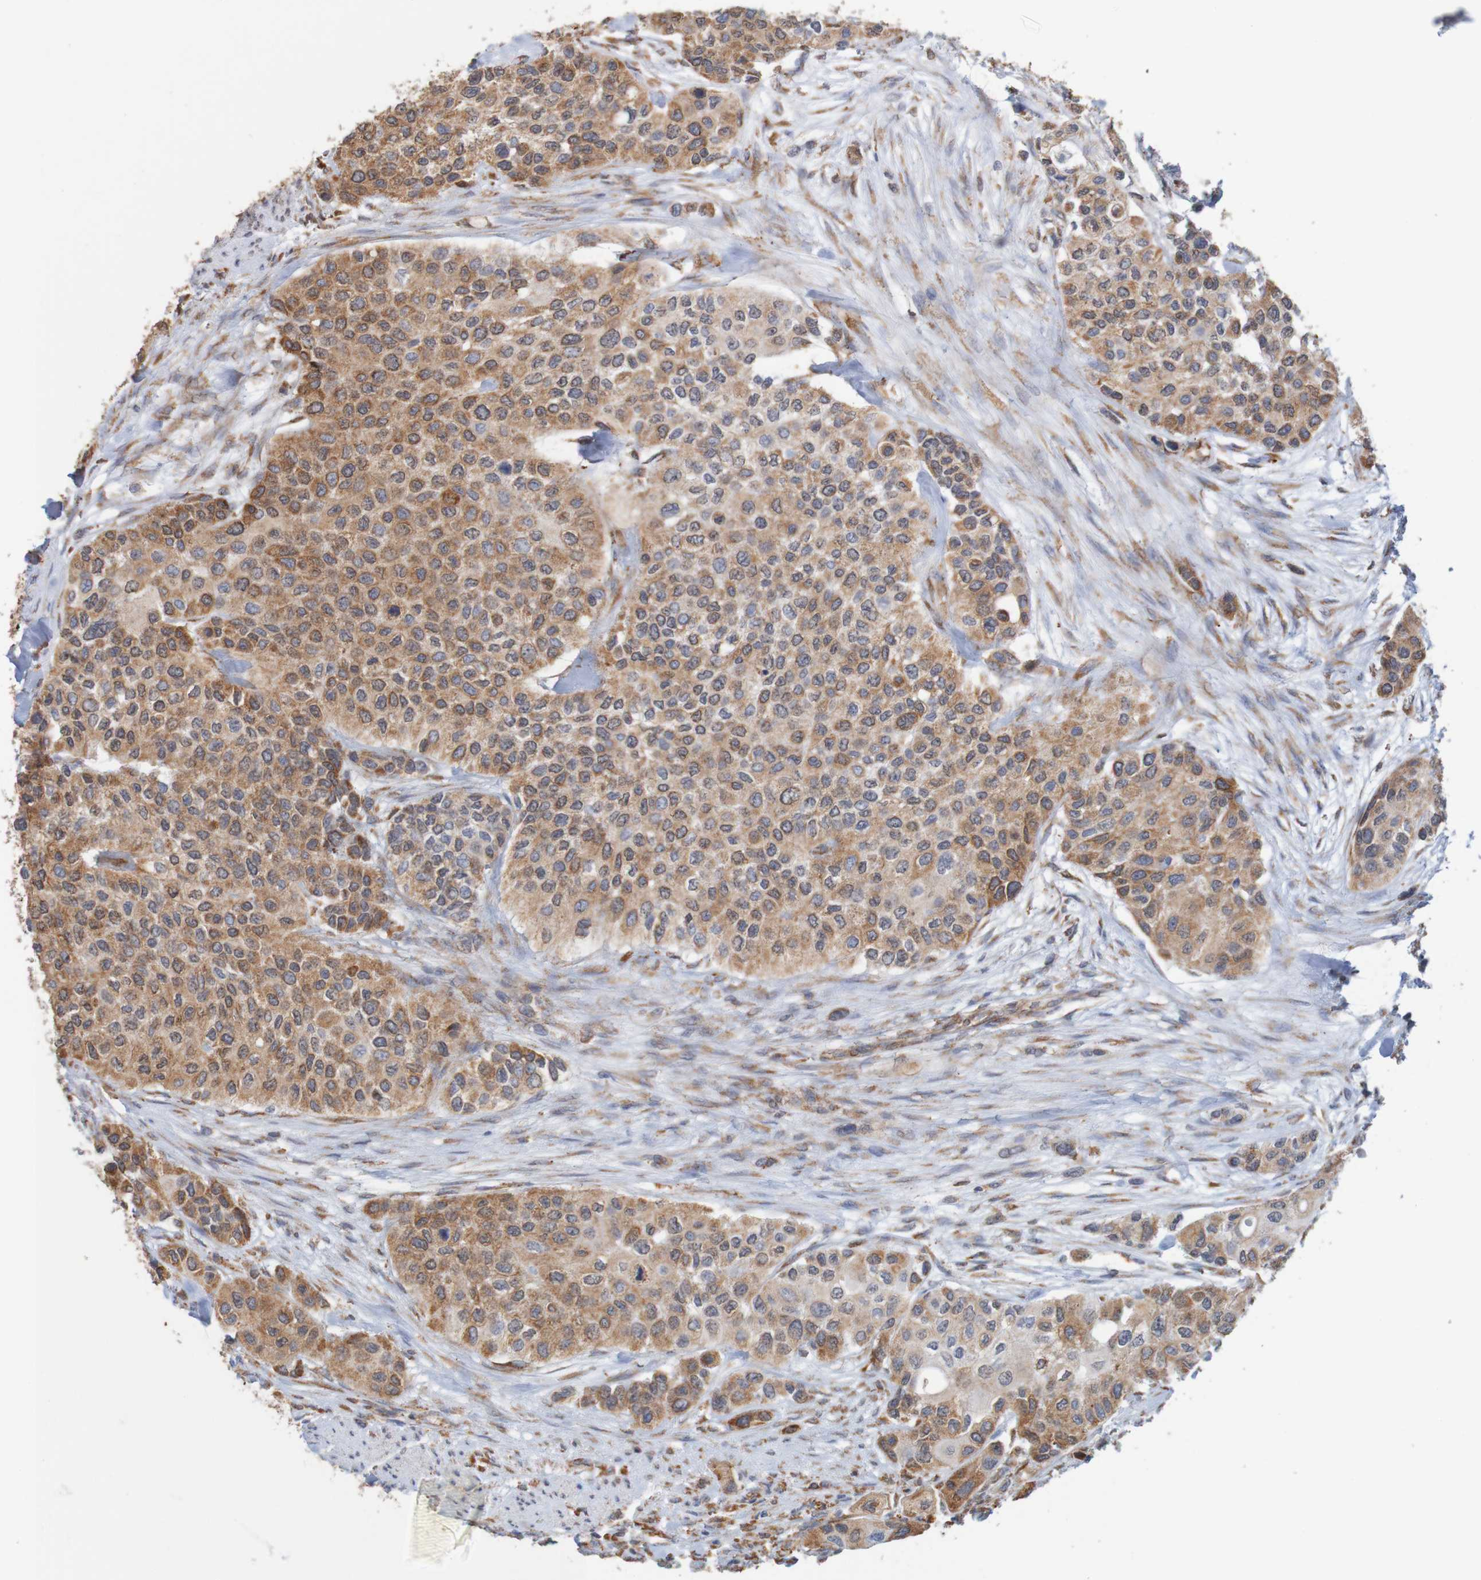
{"staining": {"intensity": "moderate", "quantity": ">75%", "location": "cytoplasmic/membranous"}, "tissue": "urothelial cancer", "cell_type": "Tumor cells", "image_type": "cancer", "snomed": [{"axis": "morphology", "description": "Urothelial carcinoma, High grade"}, {"axis": "topography", "description": "Urinary bladder"}], "caption": "Immunohistochemistry (DAB) staining of human urothelial cancer displays moderate cytoplasmic/membranous protein expression in approximately >75% of tumor cells. (DAB (3,3'-diaminobenzidine) IHC with brightfield microscopy, high magnification).", "gene": "PDIA3", "patient": {"sex": "female", "age": 56}}